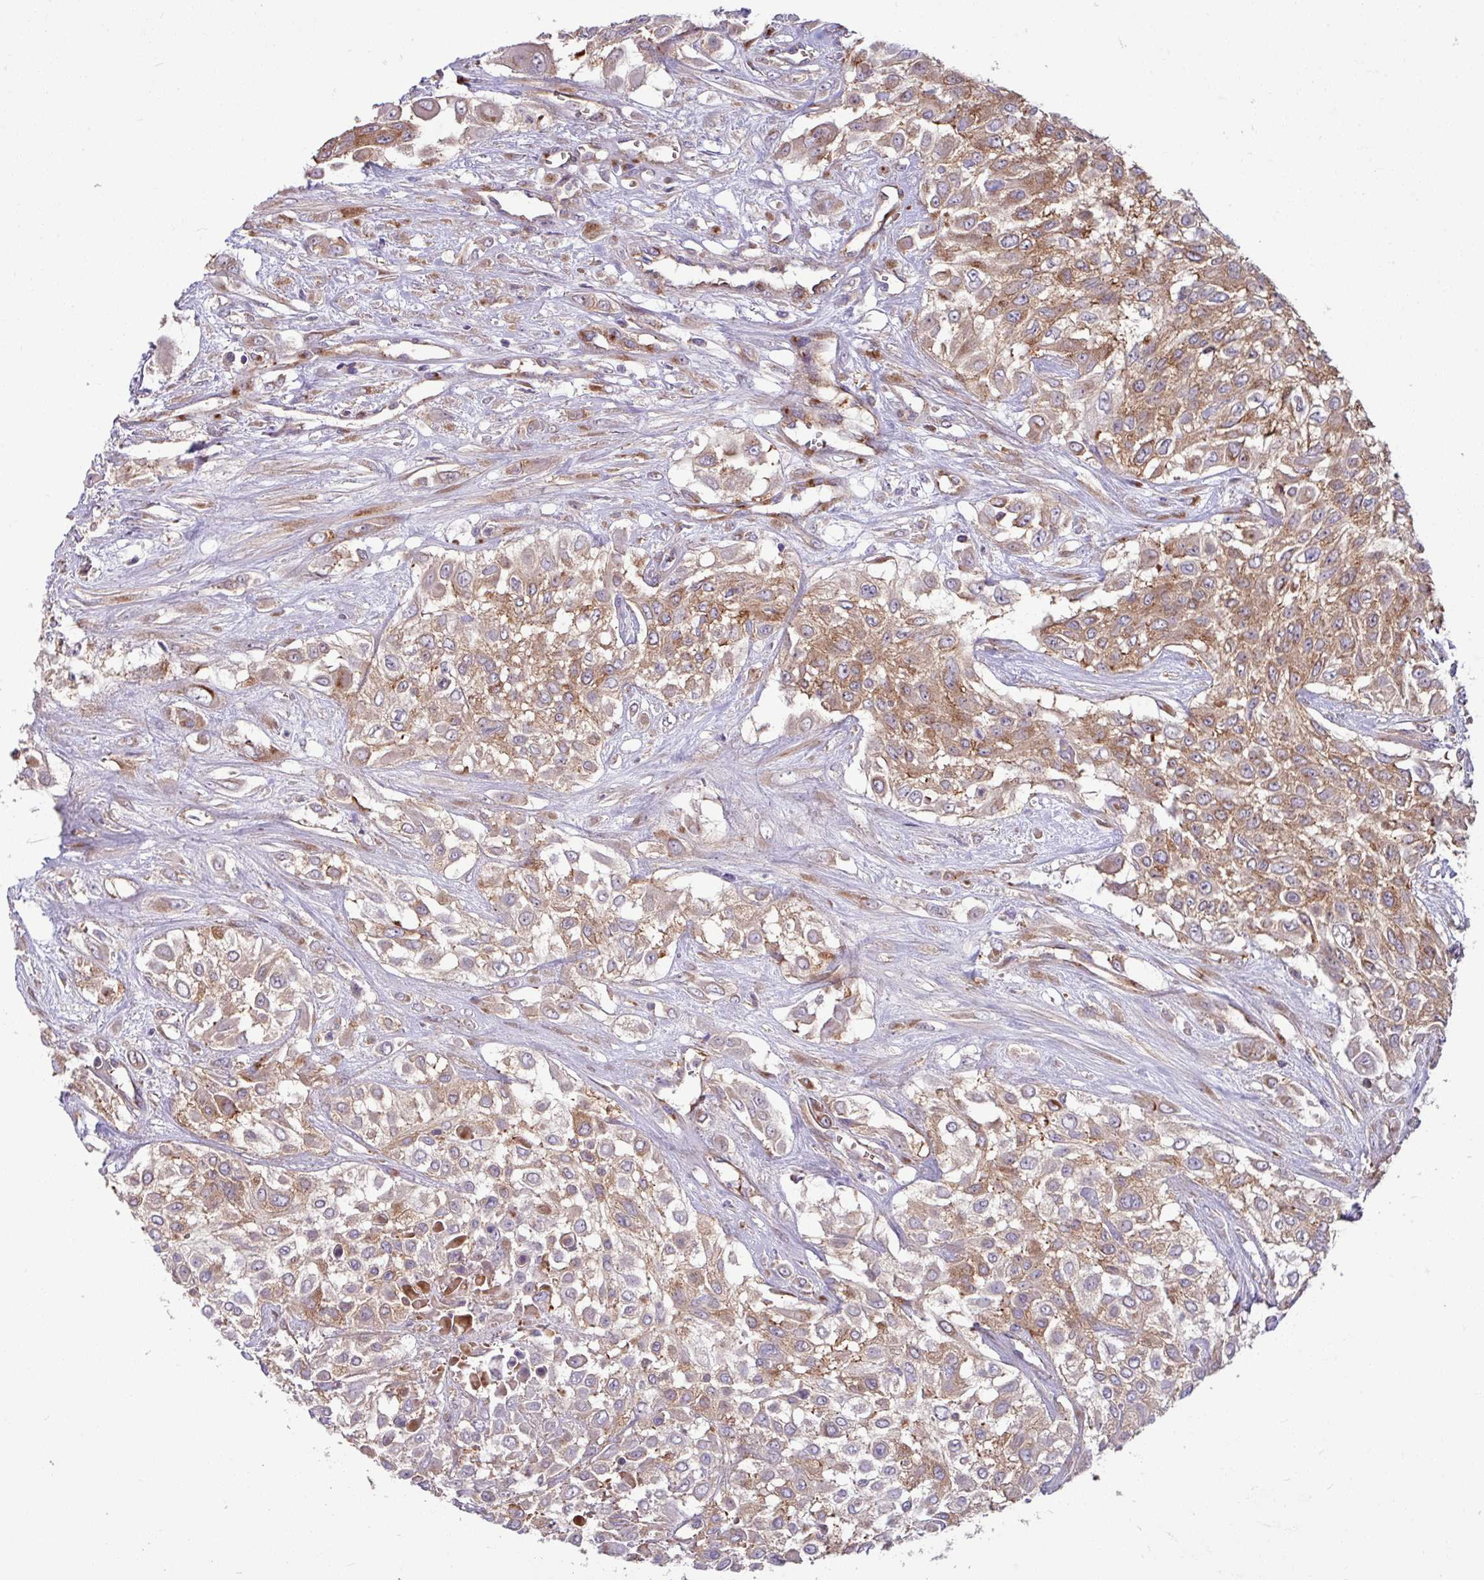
{"staining": {"intensity": "moderate", "quantity": ">75%", "location": "cytoplasmic/membranous"}, "tissue": "urothelial cancer", "cell_type": "Tumor cells", "image_type": "cancer", "snomed": [{"axis": "morphology", "description": "Urothelial carcinoma, High grade"}, {"axis": "topography", "description": "Urinary bladder"}], "caption": "The histopathology image exhibits immunohistochemical staining of urothelial cancer. There is moderate cytoplasmic/membranous expression is seen in approximately >75% of tumor cells.", "gene": "LSM12", "patient": {"sex": "male", "age": 57}}